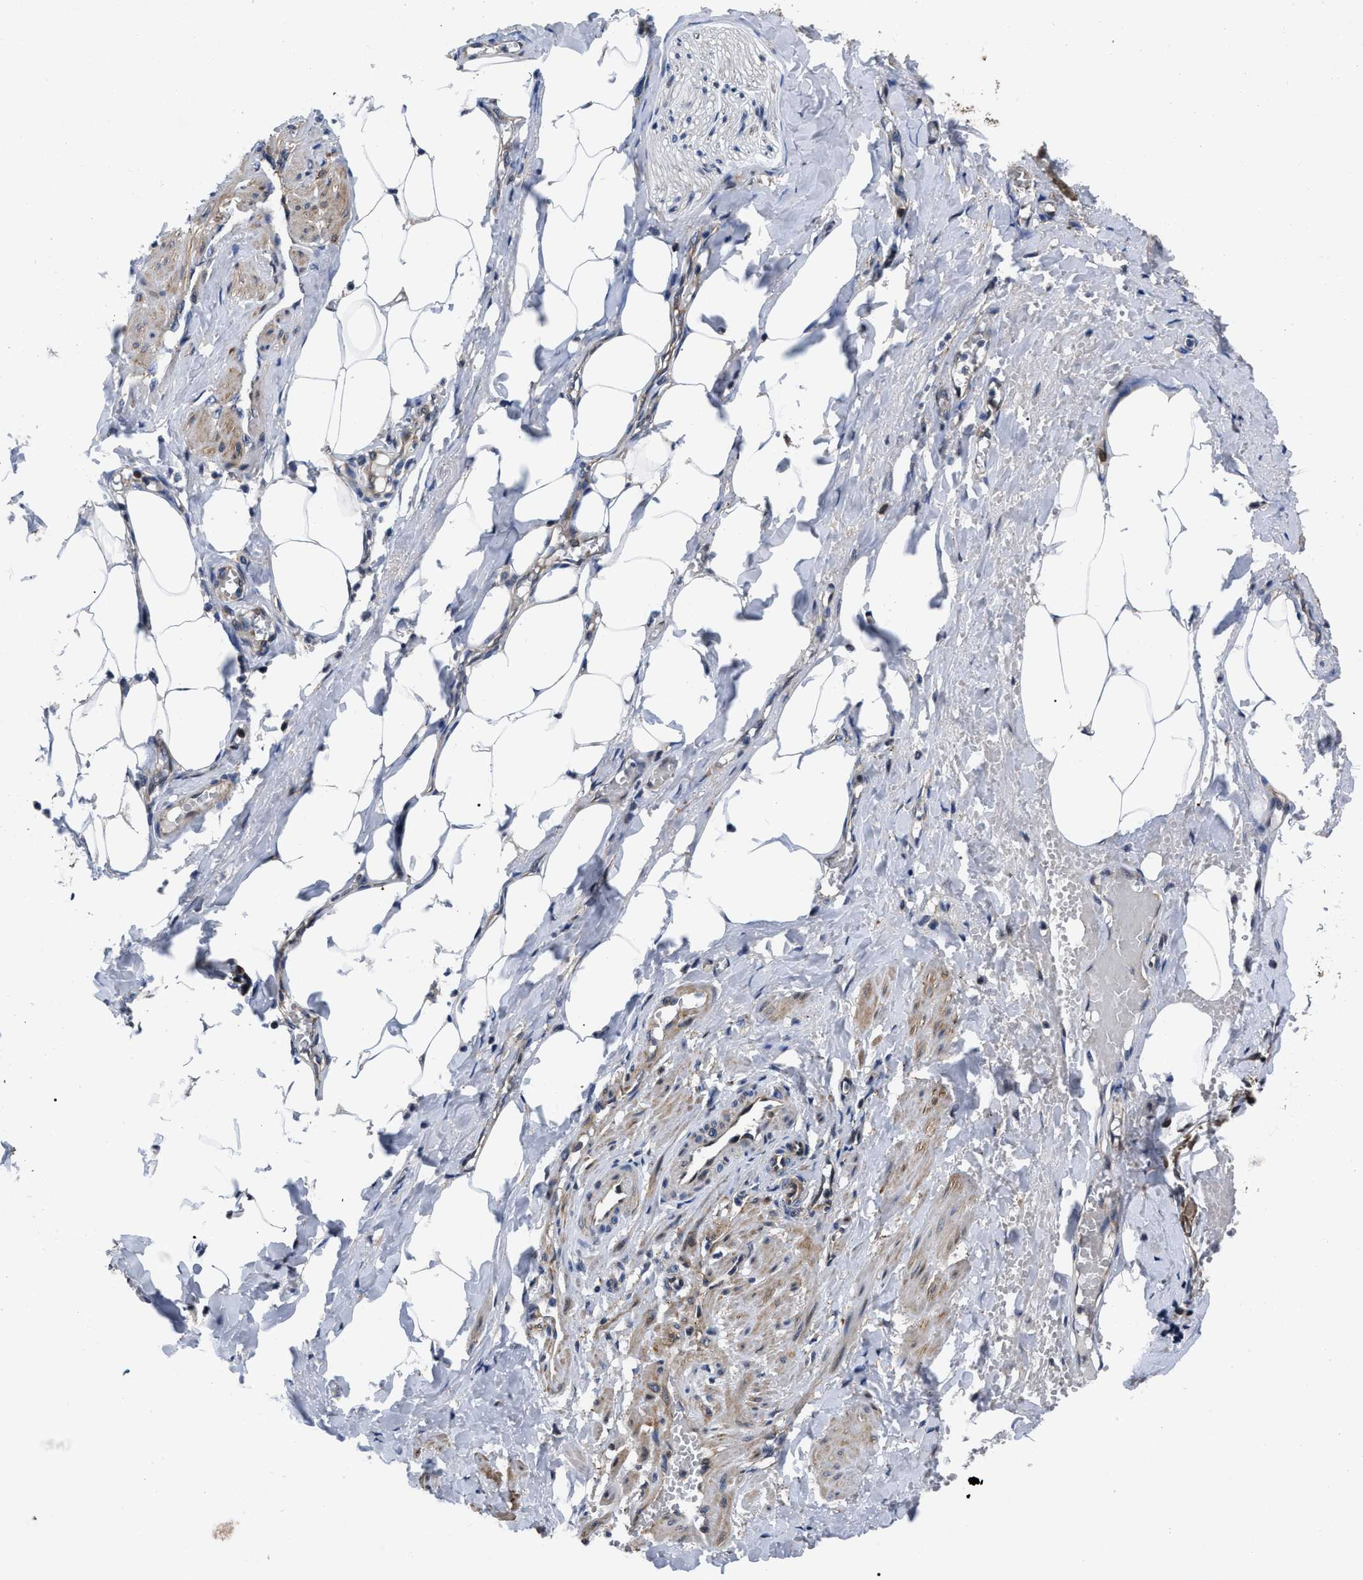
{"staining": {"intensity": "weak", "quantity": "<25%", "location": "cytoplasmic/membranous"}, "tissue": "adipose tissue", "cell_type": "Adipocytes", "image_type": "normal", "snomed": [{"axis": "morphology", "description": "Normal tissue, NOS"}, {"axis": "topography", "description": "Soft tissue"}, {"axis": "topography", "description": "Vascular tissue"}], "caption": "Unremarkable adipose tissue was stained to show a protein in brown. There is no significant staining in adipocytes. Nuclei are stained in blue.", "gene": "PPWD1", "patient": {"sex": "female", "age": 35}}